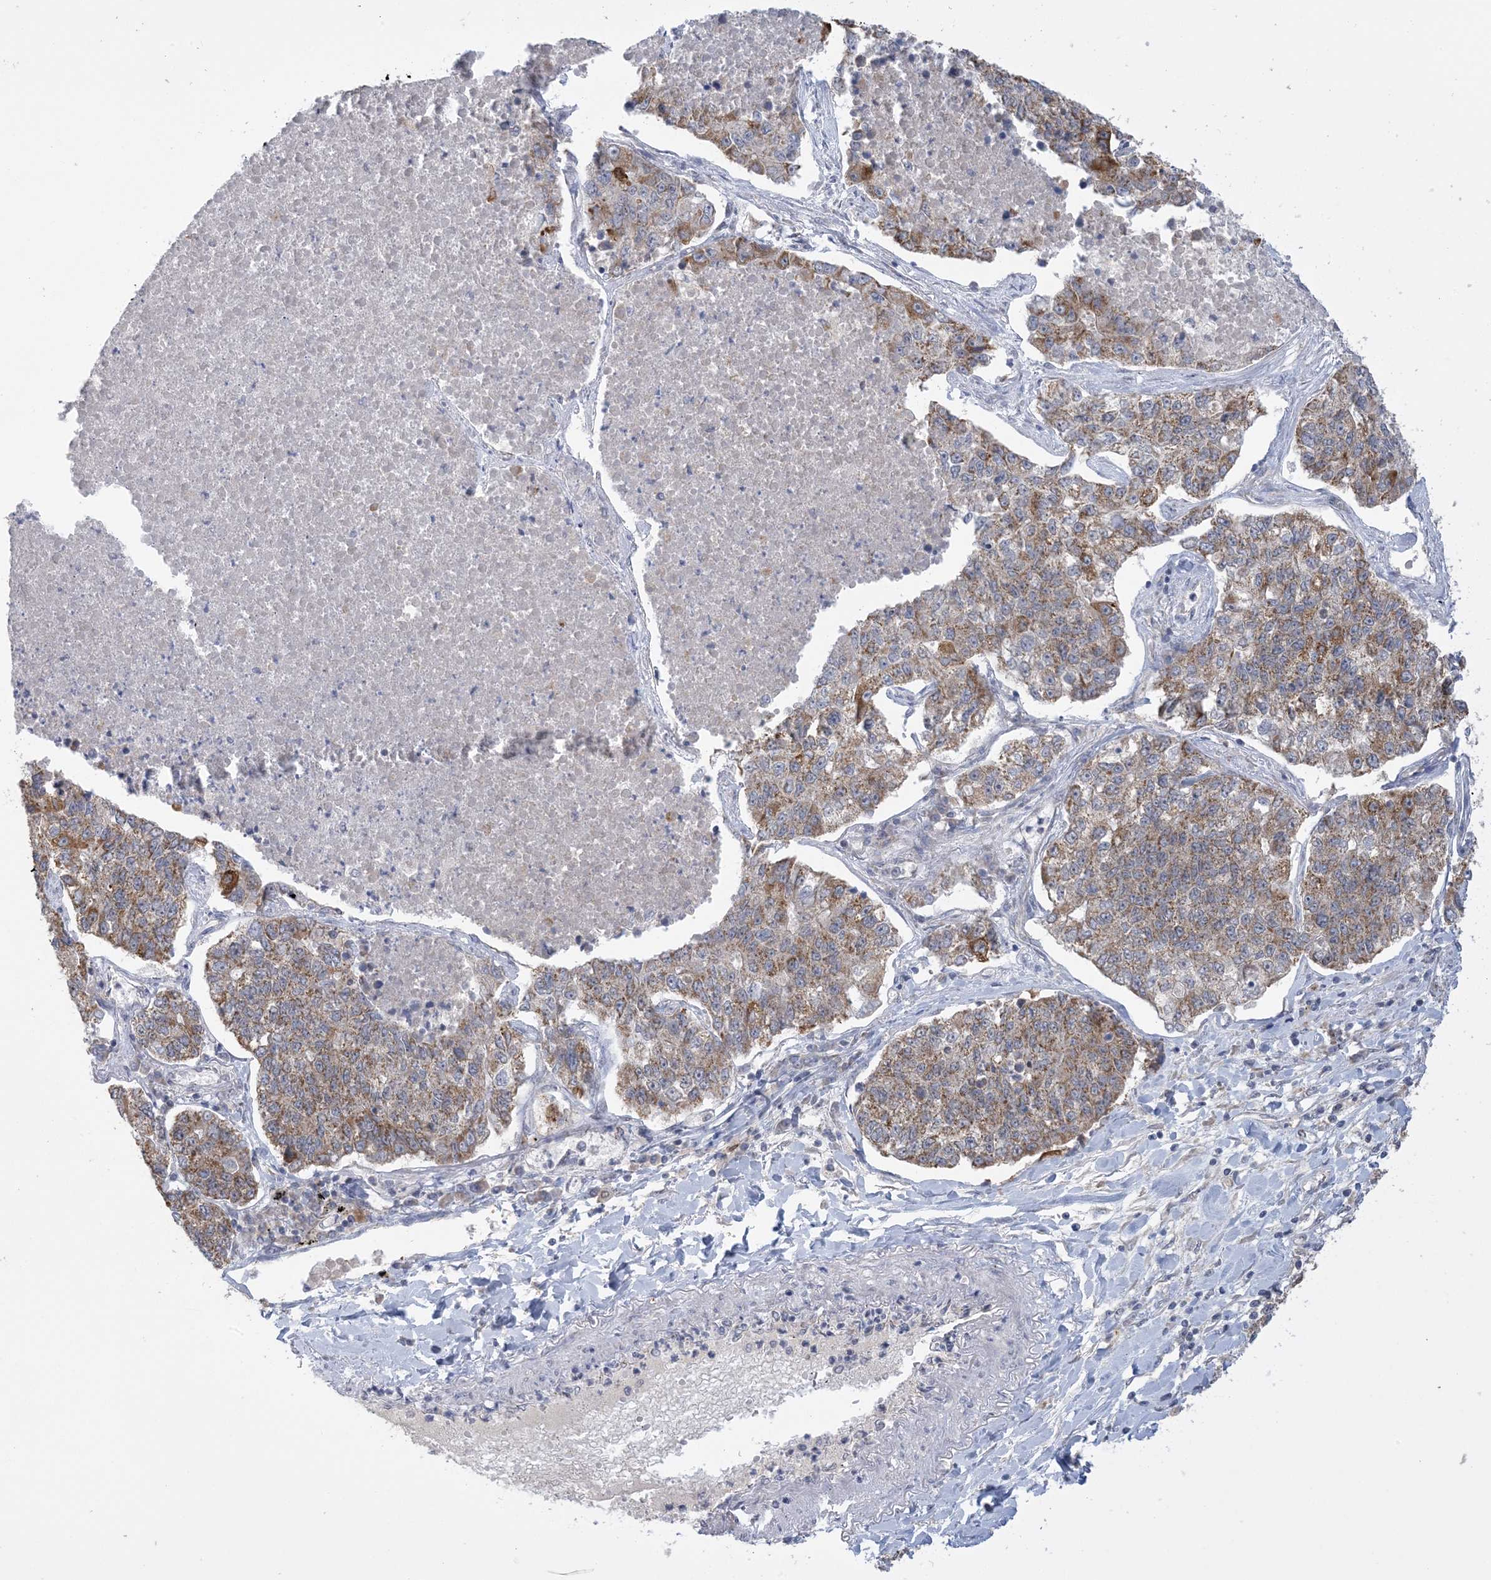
{"staining": {"intensity": "moderate", "quantity": ">75%", "location": "cytoplasmic/membranous"}, "tissue": "lung cancer", "cell_type": "Tumor cells", "image_type": "cancer", "snomed": [{"axis": "morphology", "description": "Adenocarcinoma, NOS"}, {"axis": "topography", "description": "Lung"}], "caption": "A histopathology image showing moderate cytoplasmic/membranous staining in approximately >75% of tumor cells in adenocarcinoma (lung), as visualized by brown immunohistochemical staining.", "gene": "TRMT10C", "patient": {"sex": "male", "age": 49}}